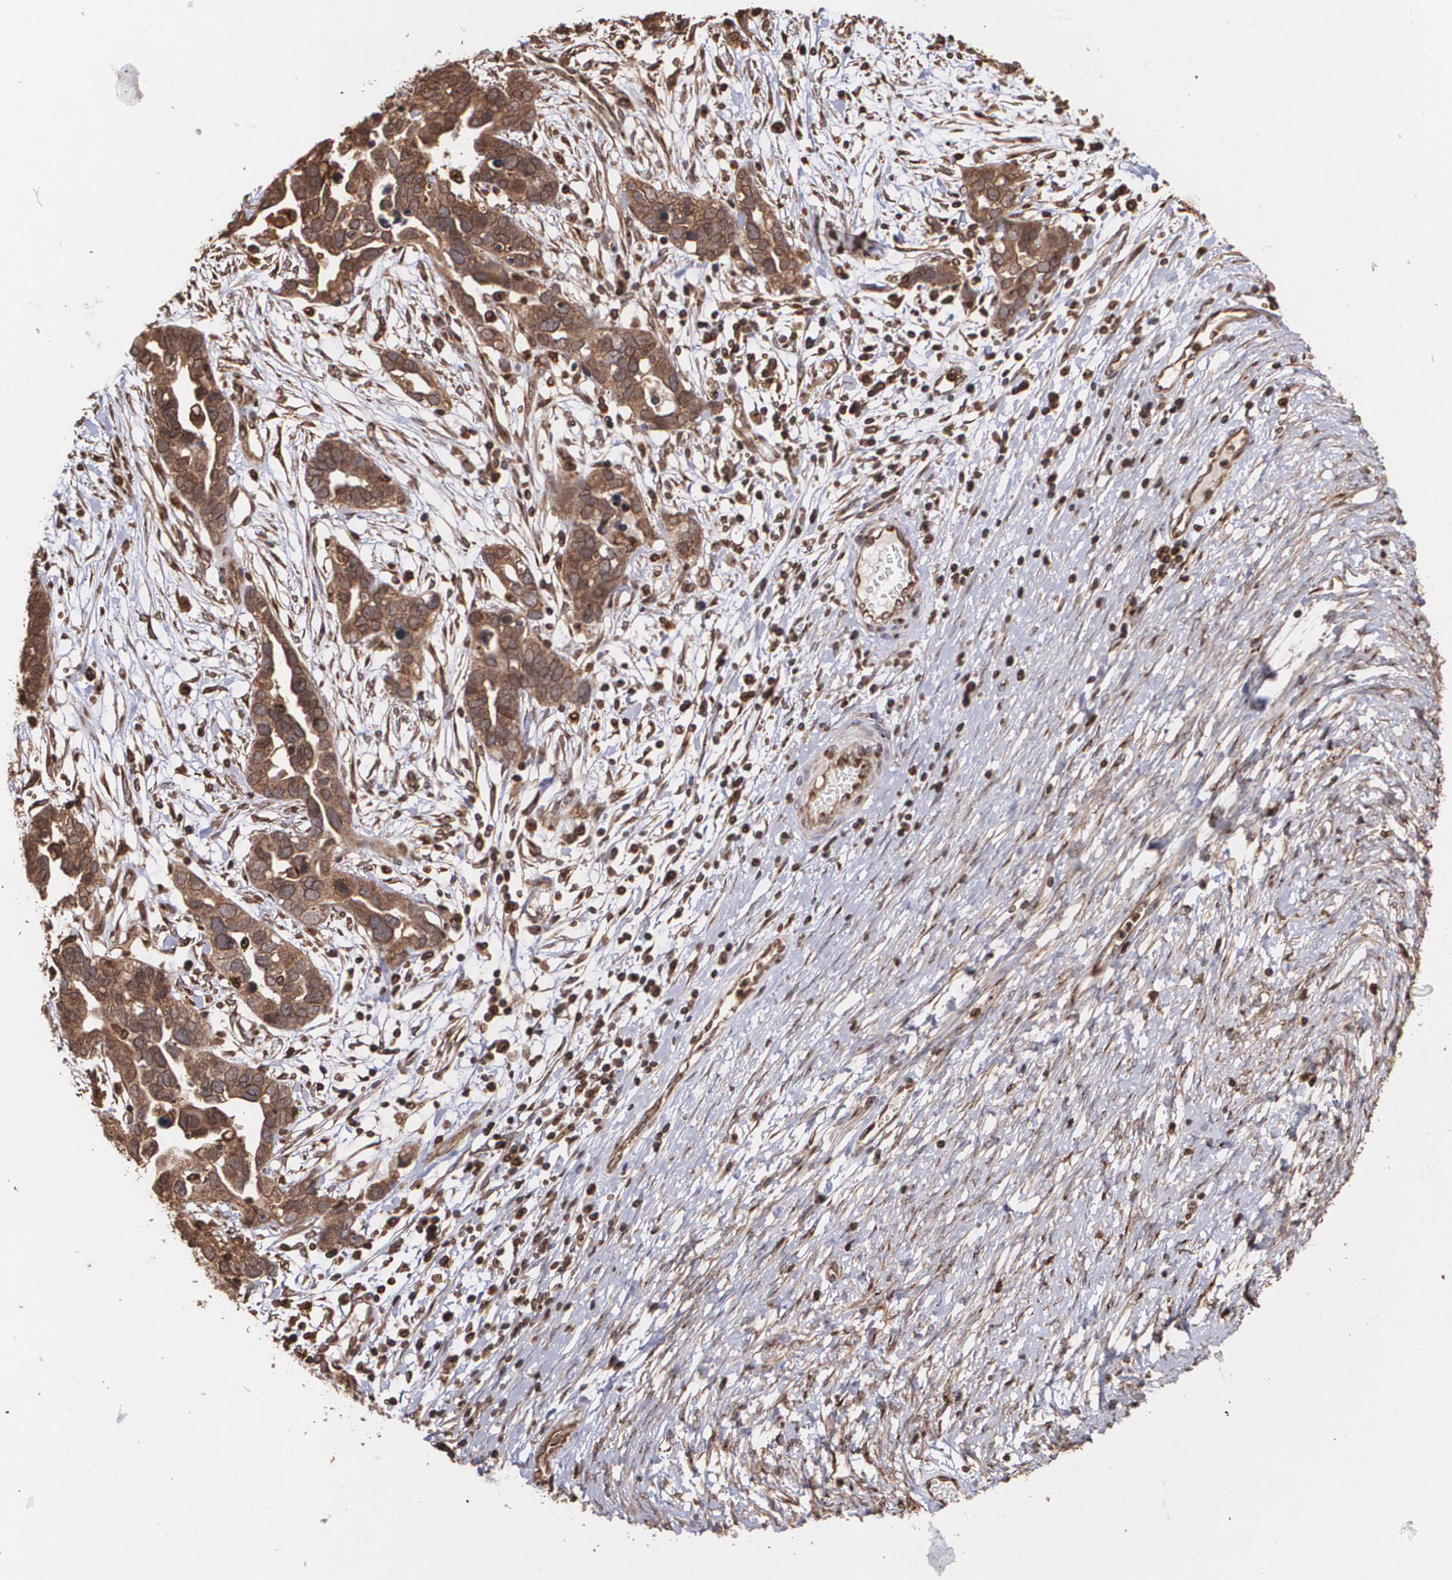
{"staining": {"intensity": "strong", "quantity": ">75%", "location": "cytoplasmic/membranous"}, "tissue": "ovarian cancer", "cell_type": "Tumor cells", "image_type": "cancer", "snomed": [{"axis": "morphology", "description": "Cystadenocarcinoma, serous, NOS"}, {"axis": "topography", "description": "Ovary"}], "caption": "Approximately >75% of tumor cells in ovarian cancer show strong cytoplasmic/membranous protein expression as visualized by brown immunohistochemical staining.", "gene": "TRIP11", "patient": {"sex": "female", "age": 54}}